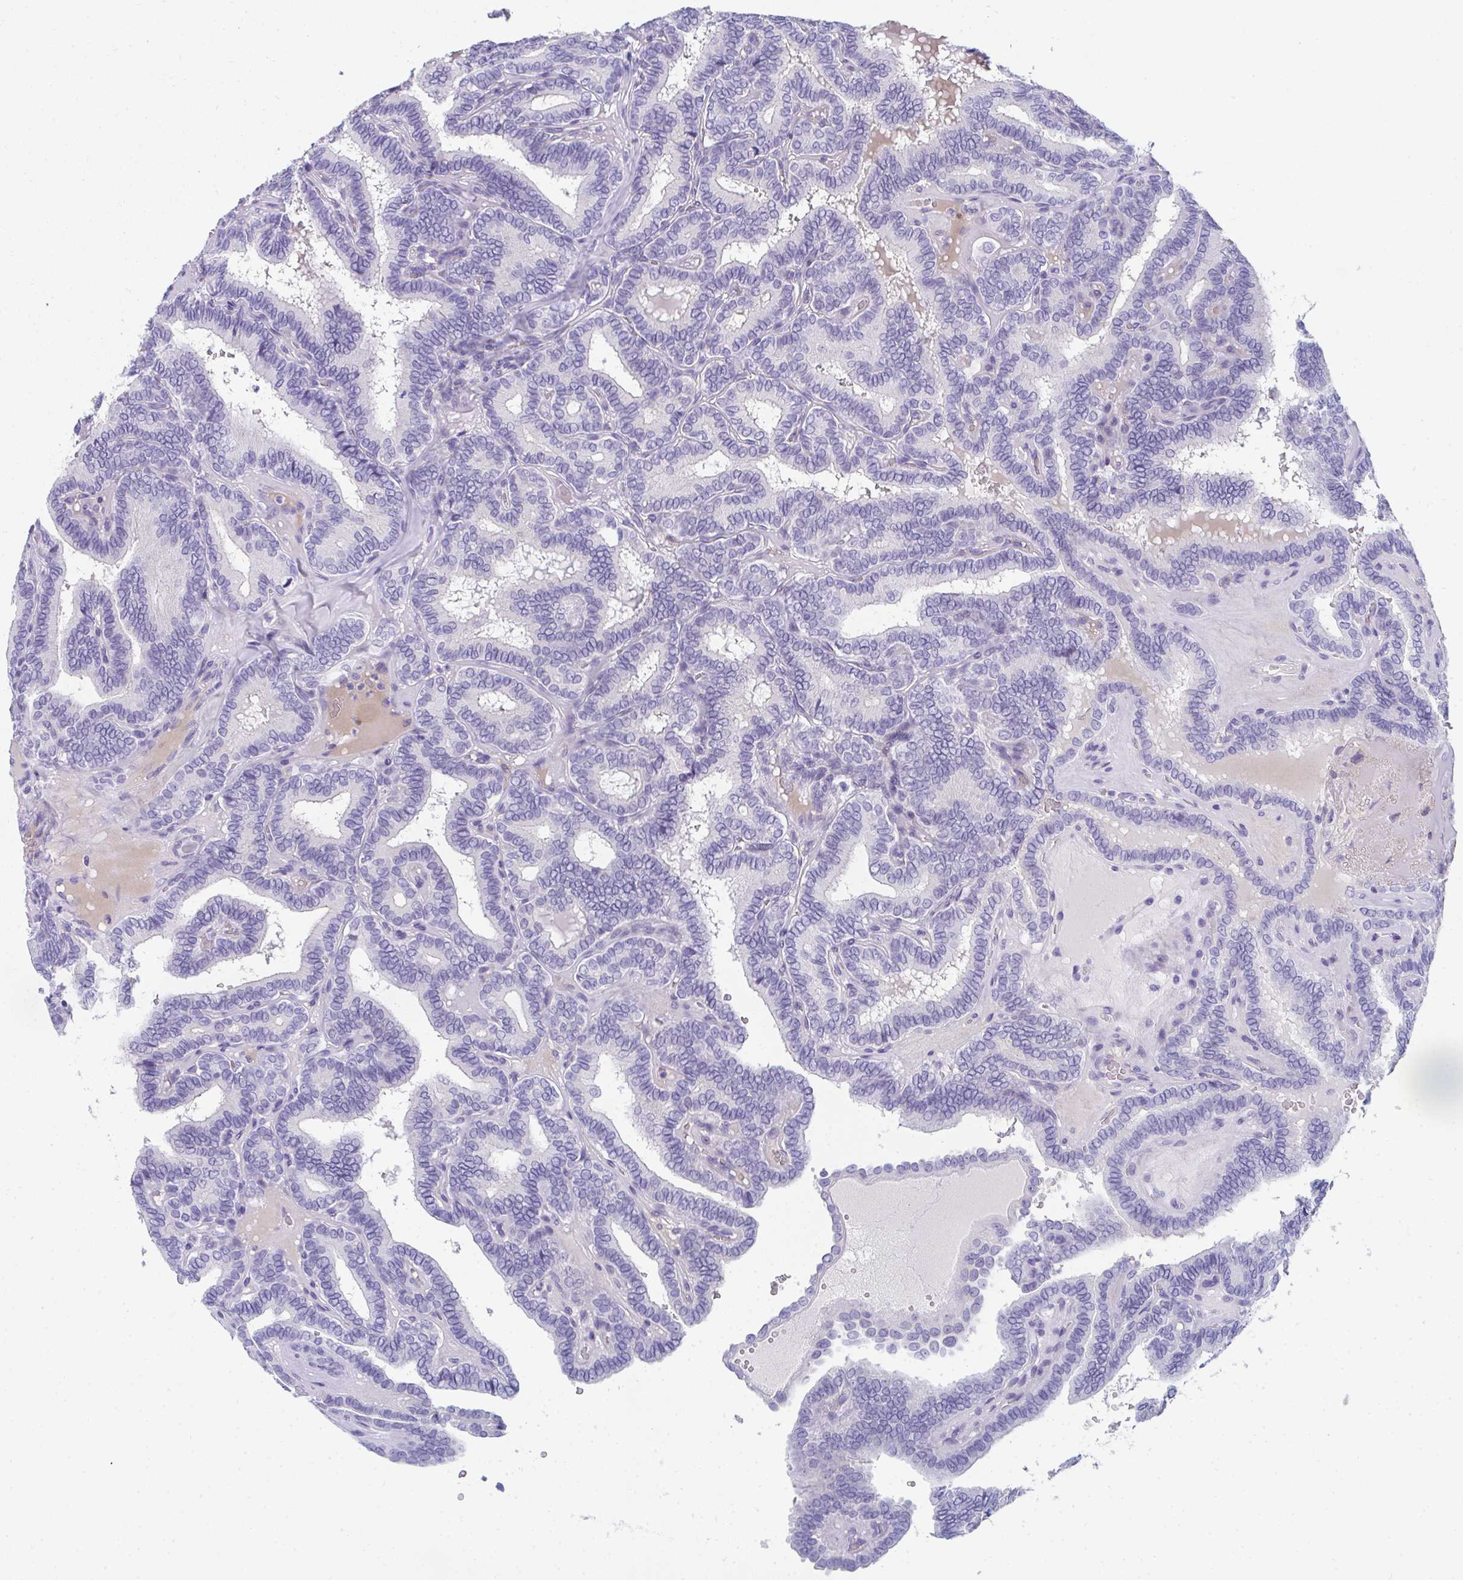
{"staining": {"intensity": "negative", "quantity": "none", "location": "none"}, "tissue": "thyroid cancer", "cell_type": "Tumor cells", "image_type": "cancer", "snomed": [{"axis": "morphology", "description": "Papillary adenocarcinoma, NOS"}, {"axis": "topography", "description": "Thyroid gland"}], "caption": "DAB immunohistochemical staining of thyroid cancer (papillary adenocarcinoma) demonstrates no significant staining in tumor cells.", "gene": "TTC30B", "patient": {"sex": "female", "age": 21}}